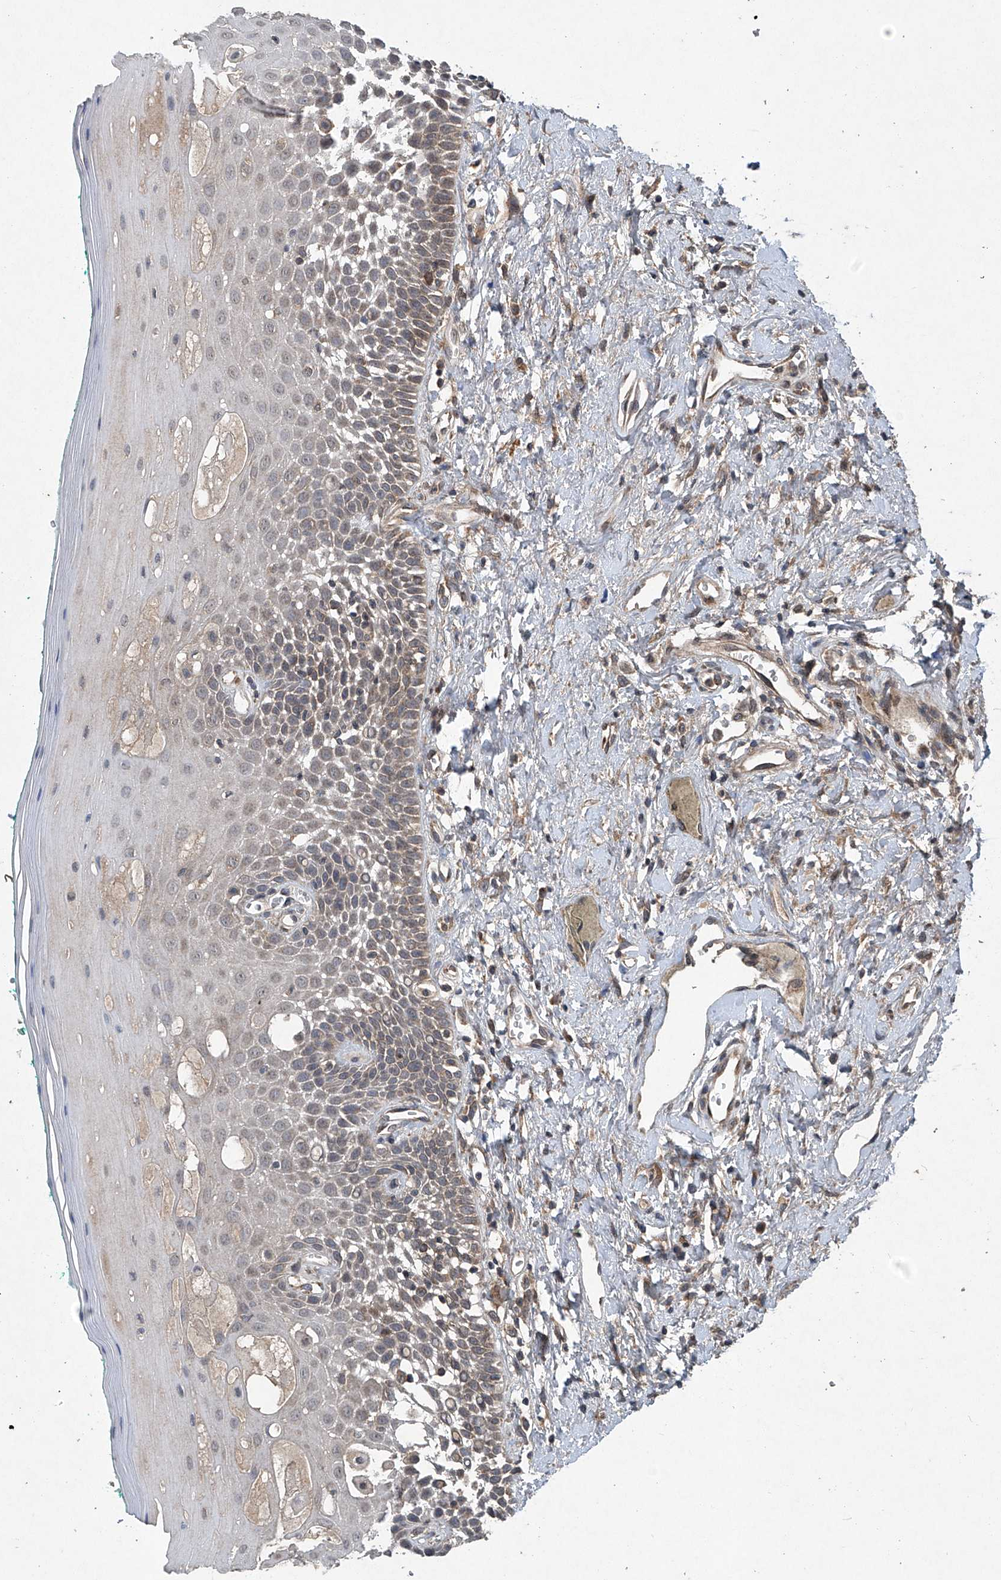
{"staining": {"intensity": "weak", "quantity": ">75%", "location": "cytoplasmic/membranous"}, "tissue": "oral mucosa", "cell_type": "Squamous epithelial cells", "image_type": "normal", "snomed": [{"axis": "morphology", "description": "Normal tissue, NOS"}, {"axis": "topography", "description": "Oral tissue"}], "caption": "About >75% of squamous epithelial cells in unremarkable human oral mucosa display weak cytoplasmic/membranous protein staining as visualized by brown immunohistochemical staining.", "gene": "SUMF2", "patient": {"sex": "female", "age": 70}}